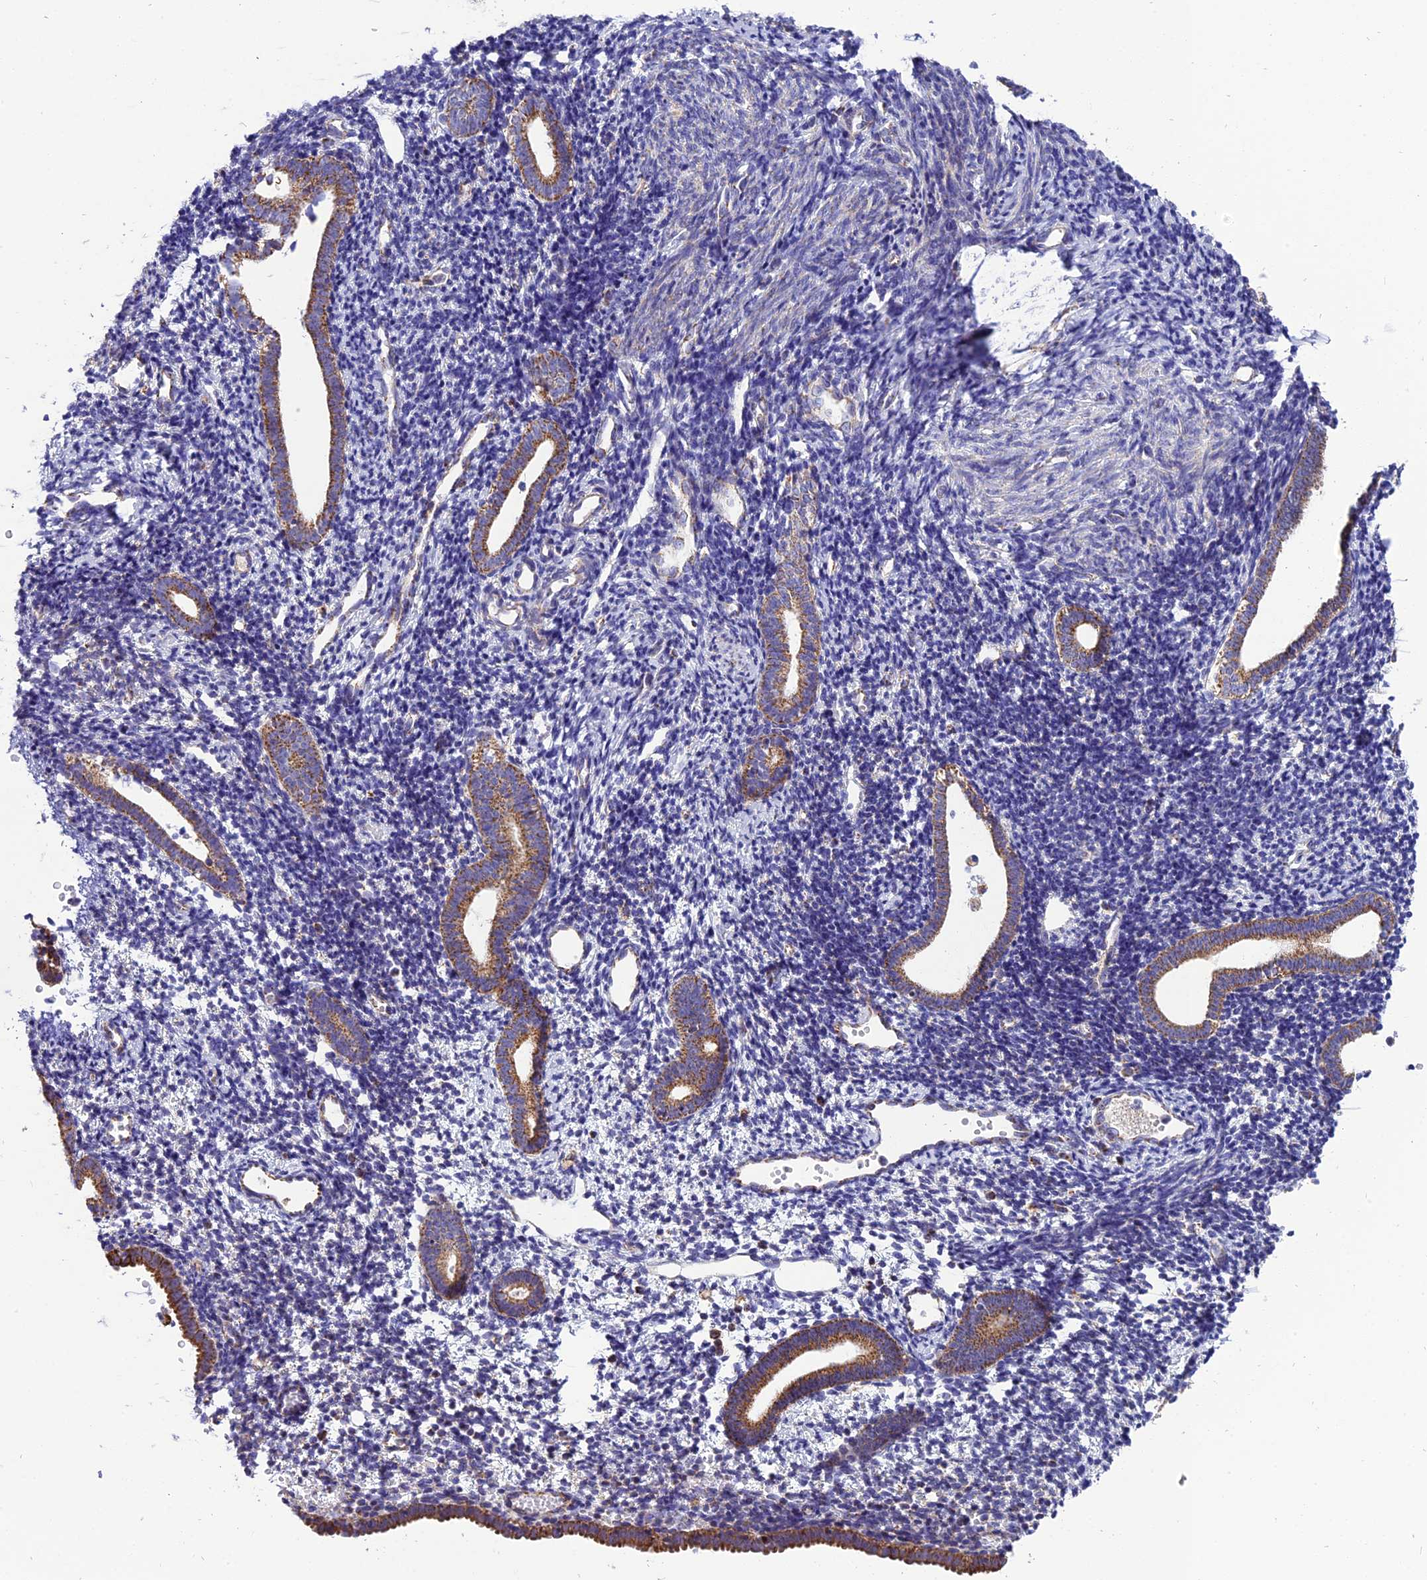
{"staining": {"intensity": "negative", "quantity": "none", "location": "none"}, "tissue": "endometrium", "cell_type": "Cells in endometrial stroma", "image_type": "normal", "snomed": [{"axis": "morphology", "description": "Normal tissue, NOS"}, {"axis": "topography", "description": "Endometrium"}], "caption": "Cells in endometrial stroma are negative for protein expression in normal human endometrium. (DAB (3,3'-diaminobenzidine) immunohistochemistry, high magnification).", "gene": "MRPS34", "patient": {"sex": "female", "age": 56}}